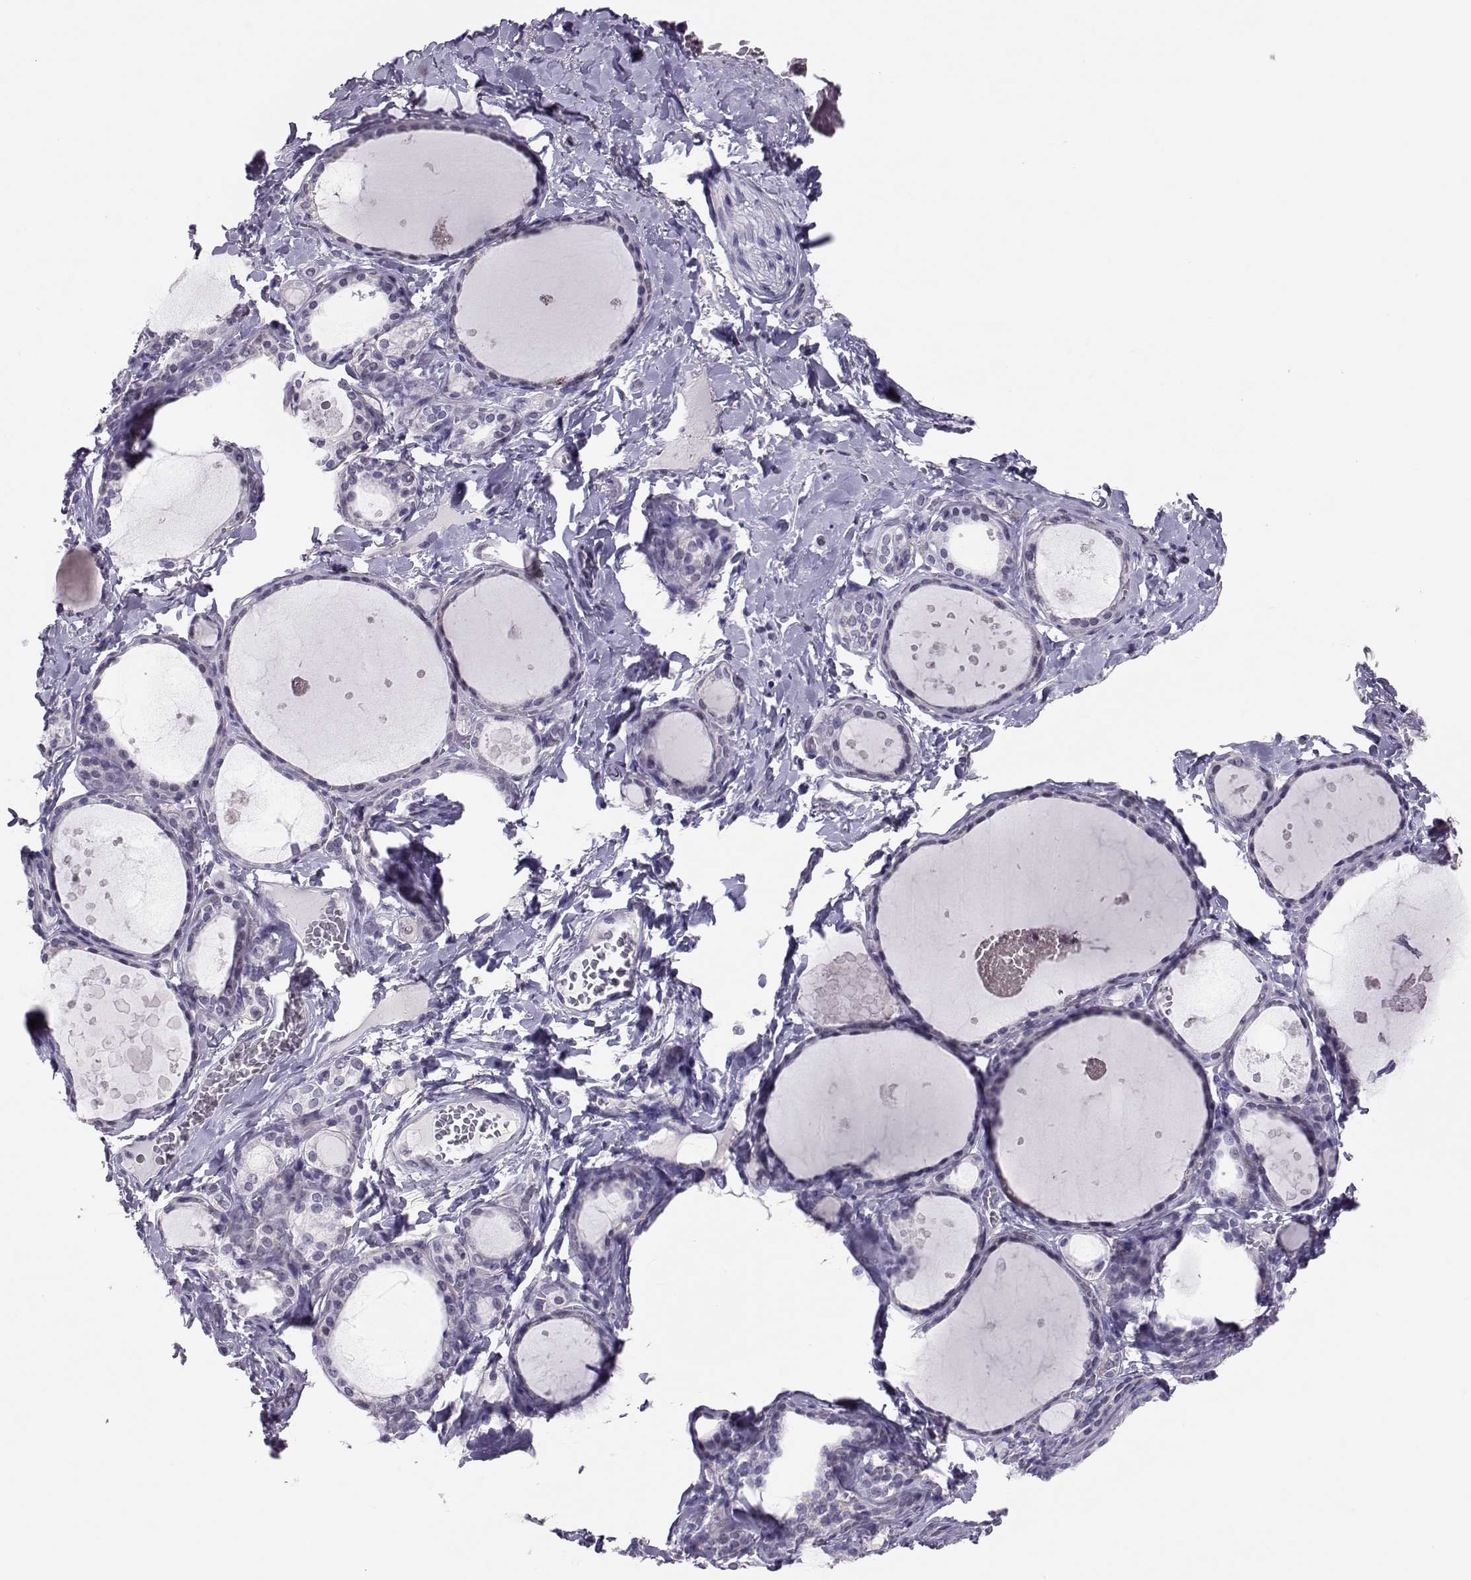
{"staining": {"intensity": "negative", "quantity": "none", "location": "none"}, "tissue": "thyroid gland", "cell_type": "Glandular cells", "image_type": "normal", "snomed": [{"axis": "morphology", "description": "Normal tissue, NOS"}, {"axis": "topography", "description": "Thyroid gland"}], "caption": "A high-resolution image shows immunohistochemistry (IHC) staining of normal thyroid gland, which shows no significant positivity in glandular cells.", "gene": "DNAAF1", "patient": {"sex": "female", "age": 56}}